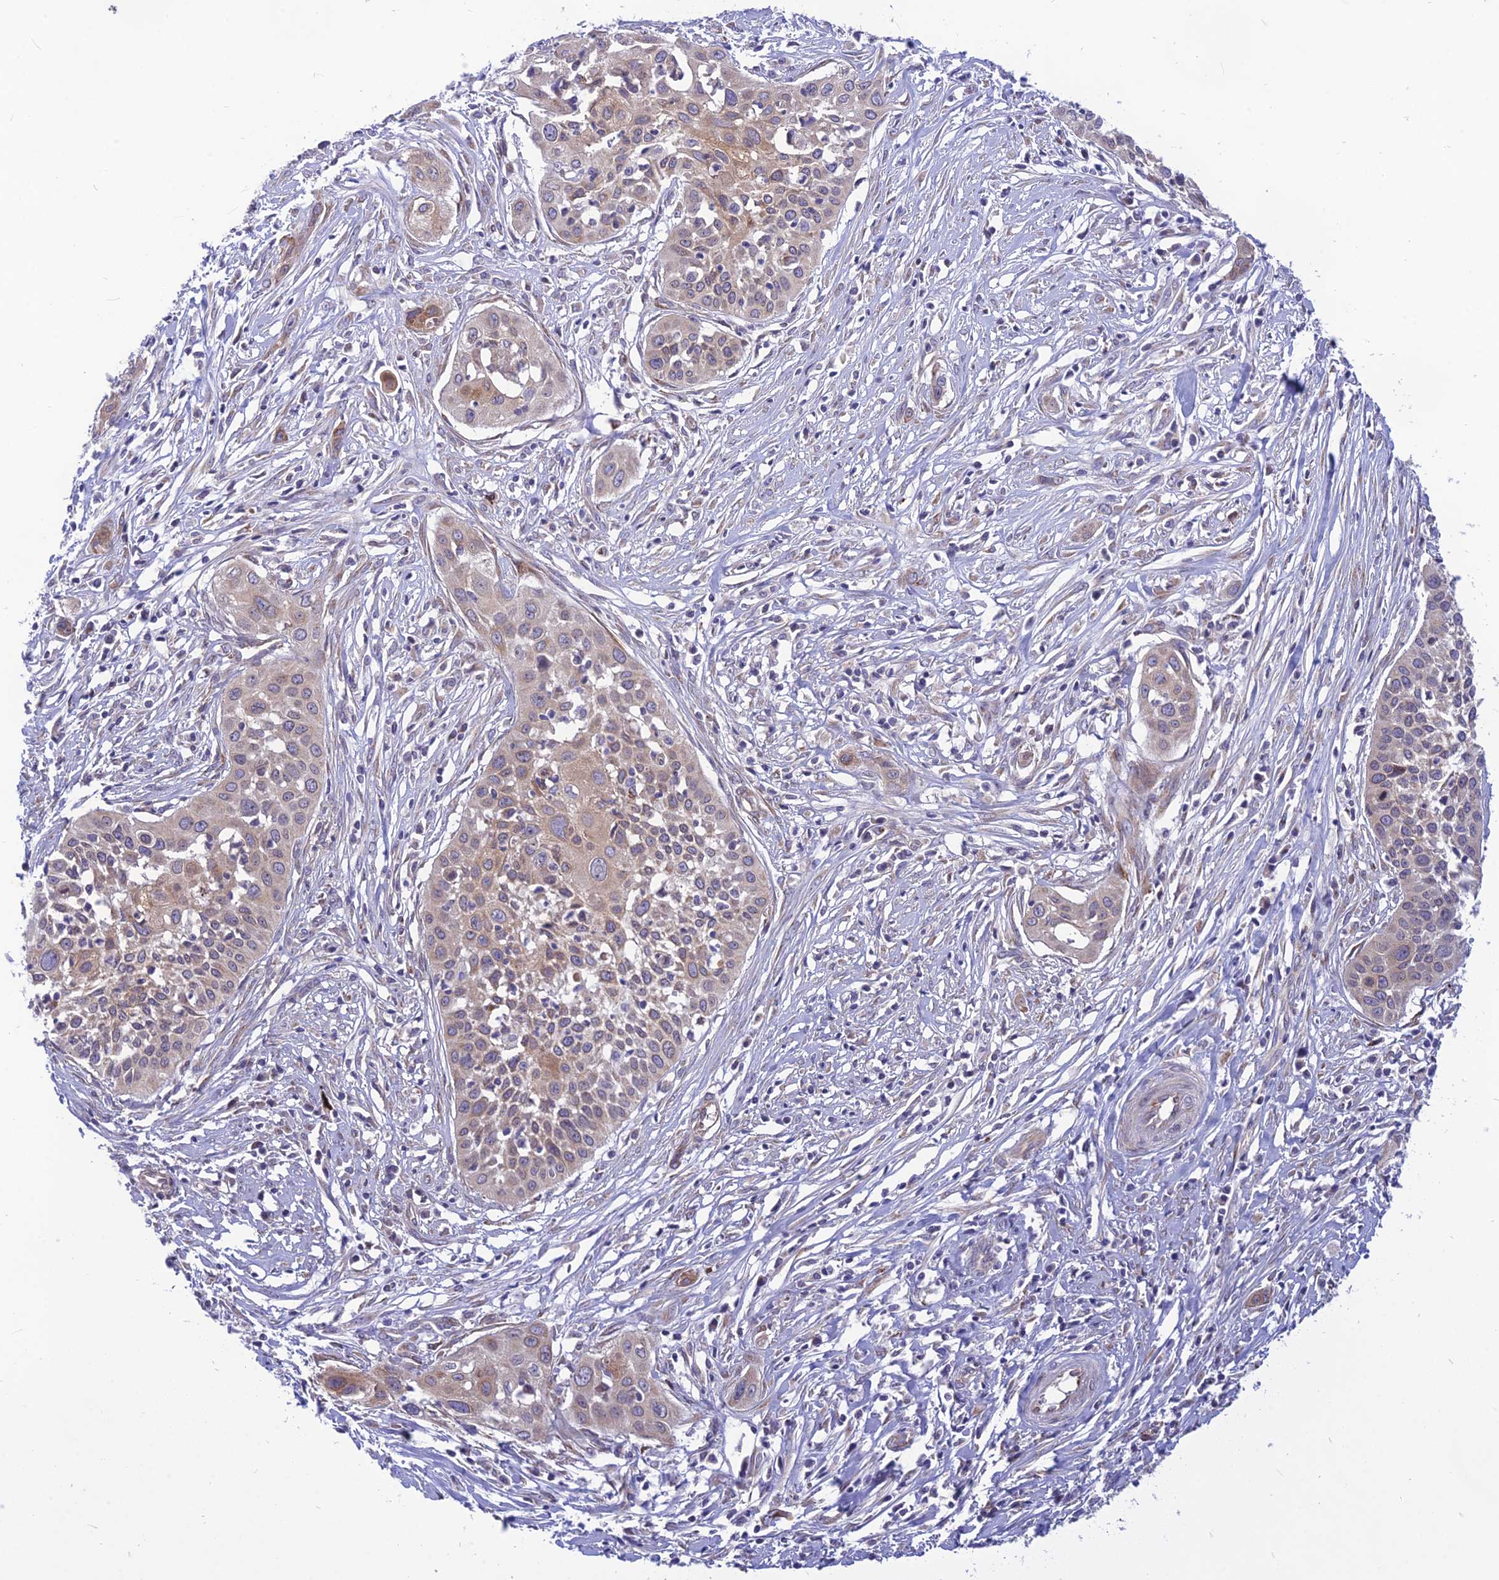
{"staining": {"intensity": "moderate", "quantity": "<25%", "location": "cytoplasmic/membranous"}, "tissue": "cervical cancer", "cell_type": "Tumor cells", "image_type": "cancer", "snomed": [{"axis": "morphology", "description": "Squamous cell carcinoma, NOS"}, {"axis": "topography", "description": "Cervix"}], "caption": "Protein expression analysis of human cervical squamous cell carcinoma reveals moderate cytoplasmic/membranous positivity in approximately <25% of tumor cells.", "gene": "PTCD2", "patient": {"sex": "female", "age": 34}}